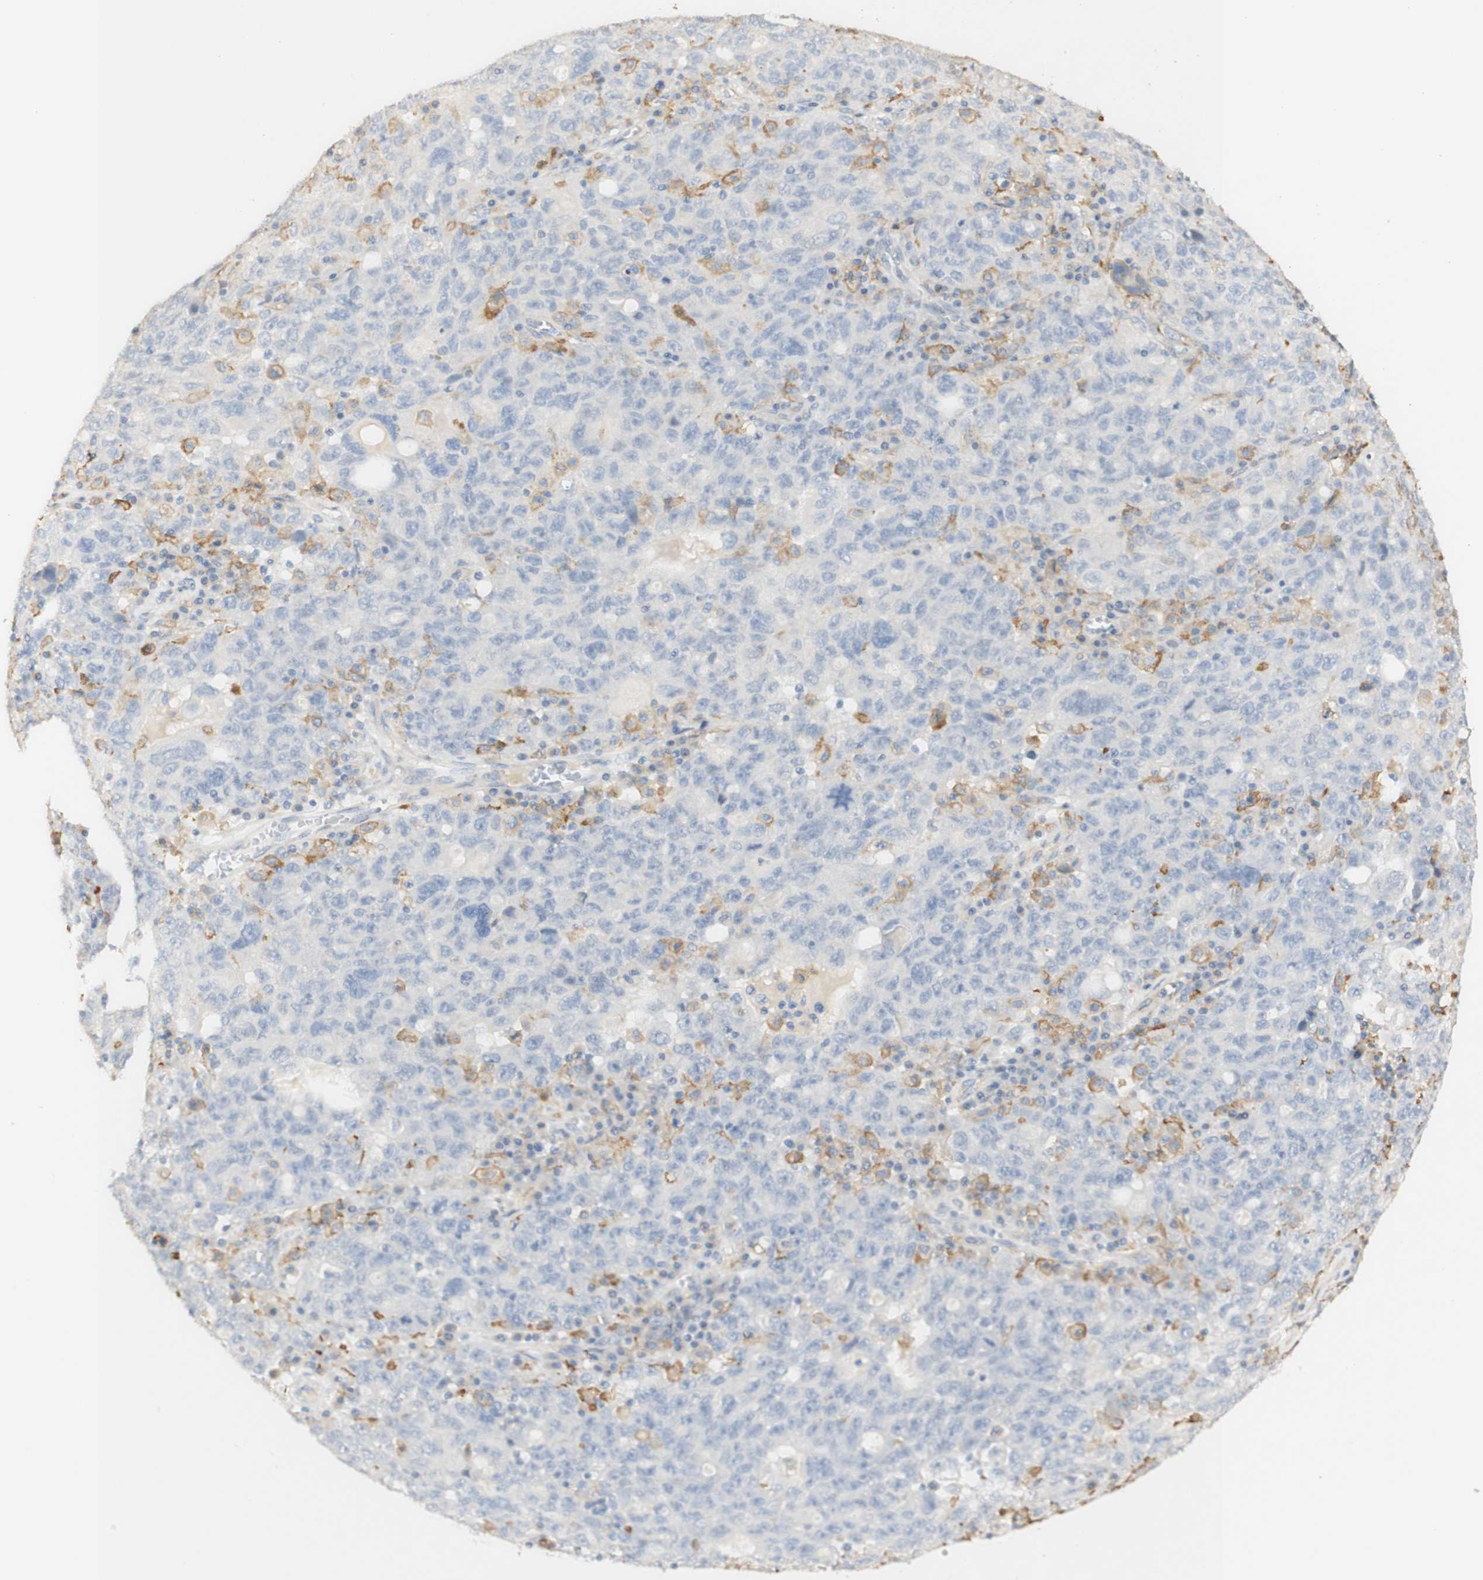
{"staining": {"intensity": "negative", "quantity": "none", "location": "none"}, "tissue": "ovarian cancer", "cell_type": "Tumor cells", "image_type": "cancer", "snomed": [{"axis": "morphology", "description": "Carcinoma, endometroid"}, {"axis": "topography", "description": "Ovary"}], "caption": "Ovarian endometroid carcinoma was stained to show a protein in brown. There is no significant positivity in tumor cells.", "gene": "FCGRT", "patient": {"sex": "female", "age": 62}}